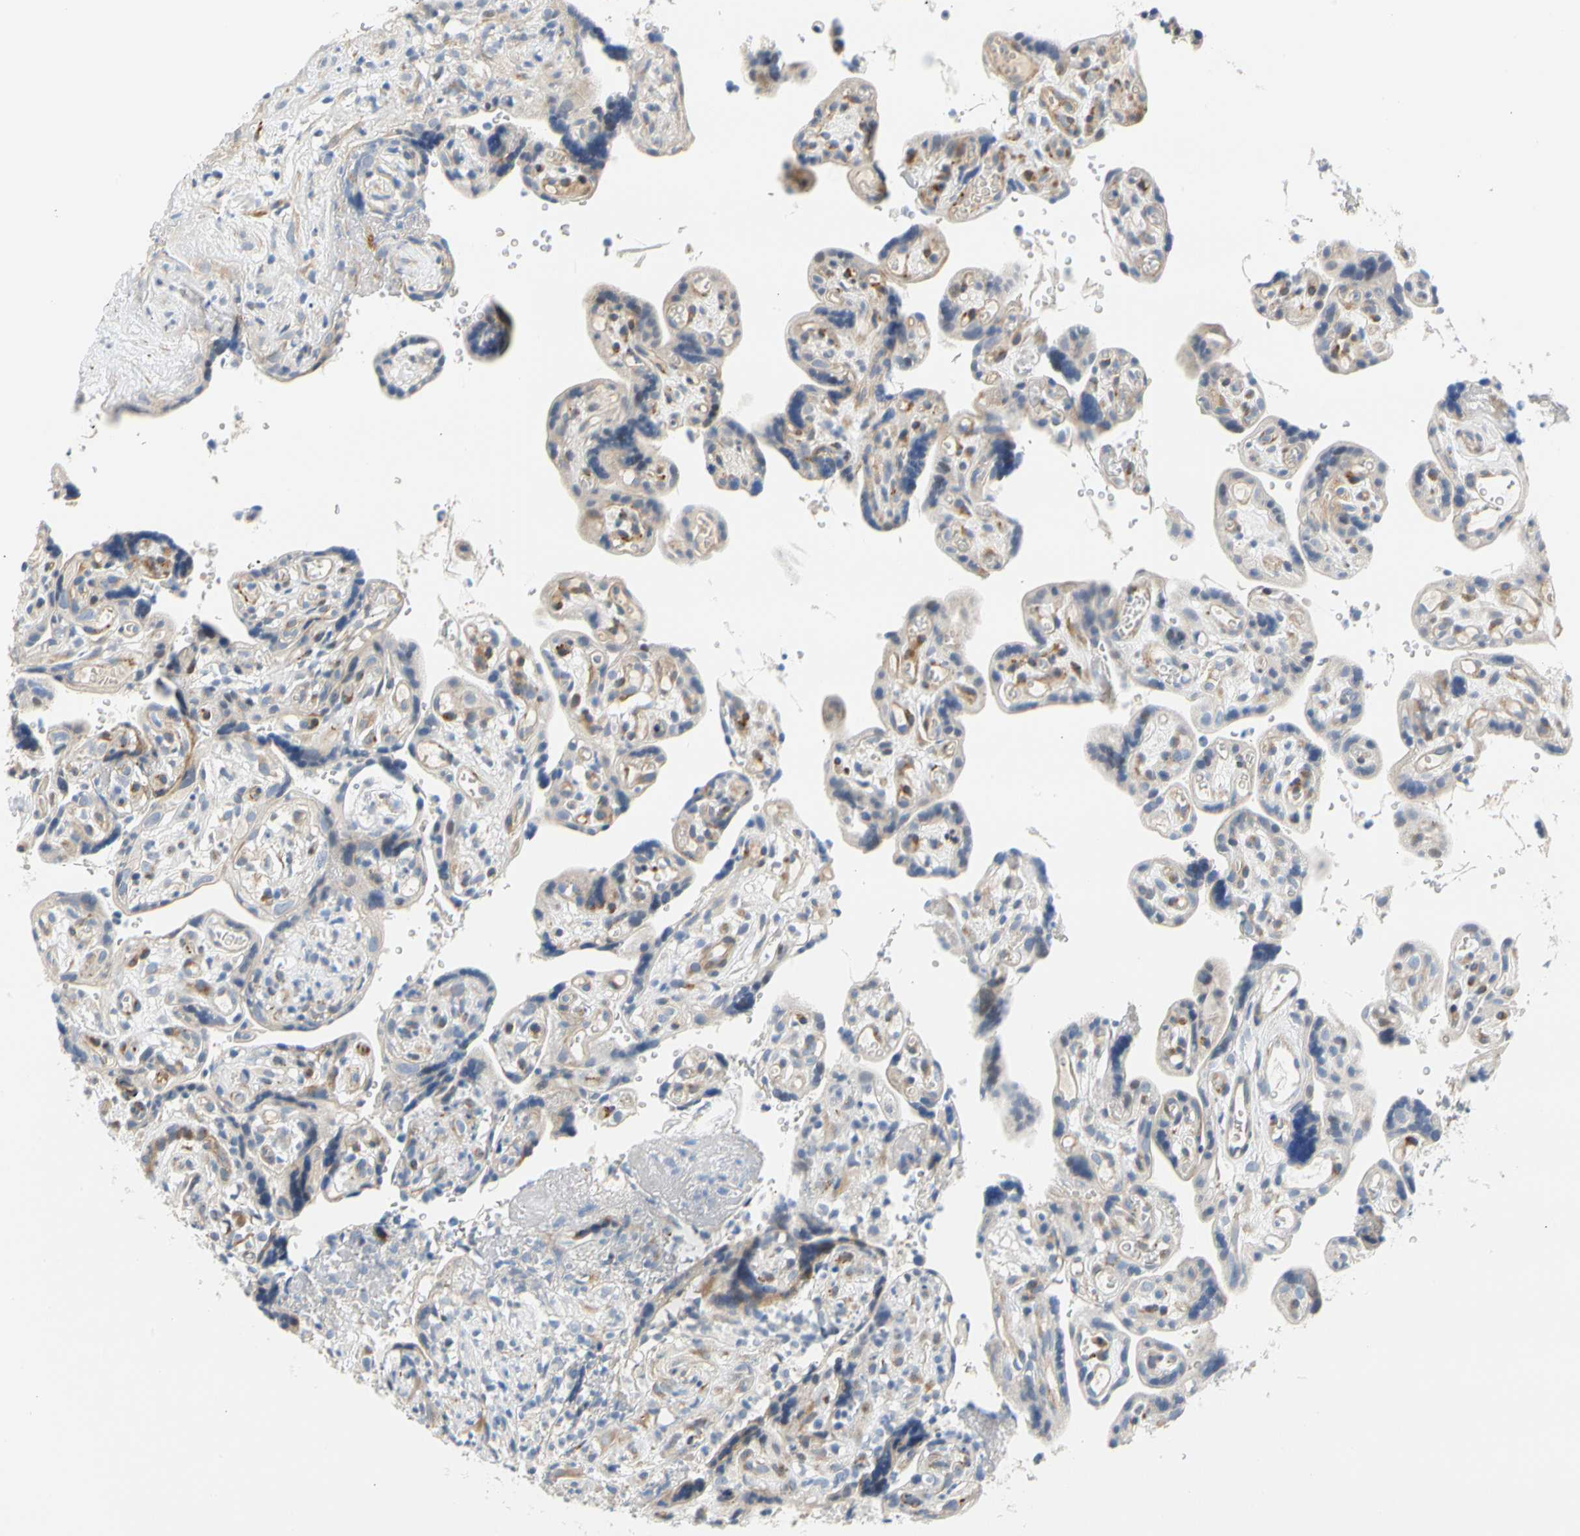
{"staining": {"intensity": "strong", "quantity": "25%-75%", "location": "cytoplasmic/membranous"}, "tissue": "placenta", "cell_type": "Trophoblastic cells", "image_type": "normal", "snomed": [{"axis": "morphology", "description": "Normal tissue, NOS"}, {"axis": "topography", "description": "Placenta"}], "caption": "Unremarkable placenta was stained to show a protein in brown. There is high levels of strong cytoplasmic/membranous expression in approximately 25%-75% of trophoblastic cells. The protein is shown in brown color, while the nuclei are stained blue.", "gene": "ZNF236", "patient": {"sex": "female", "age": 30}}